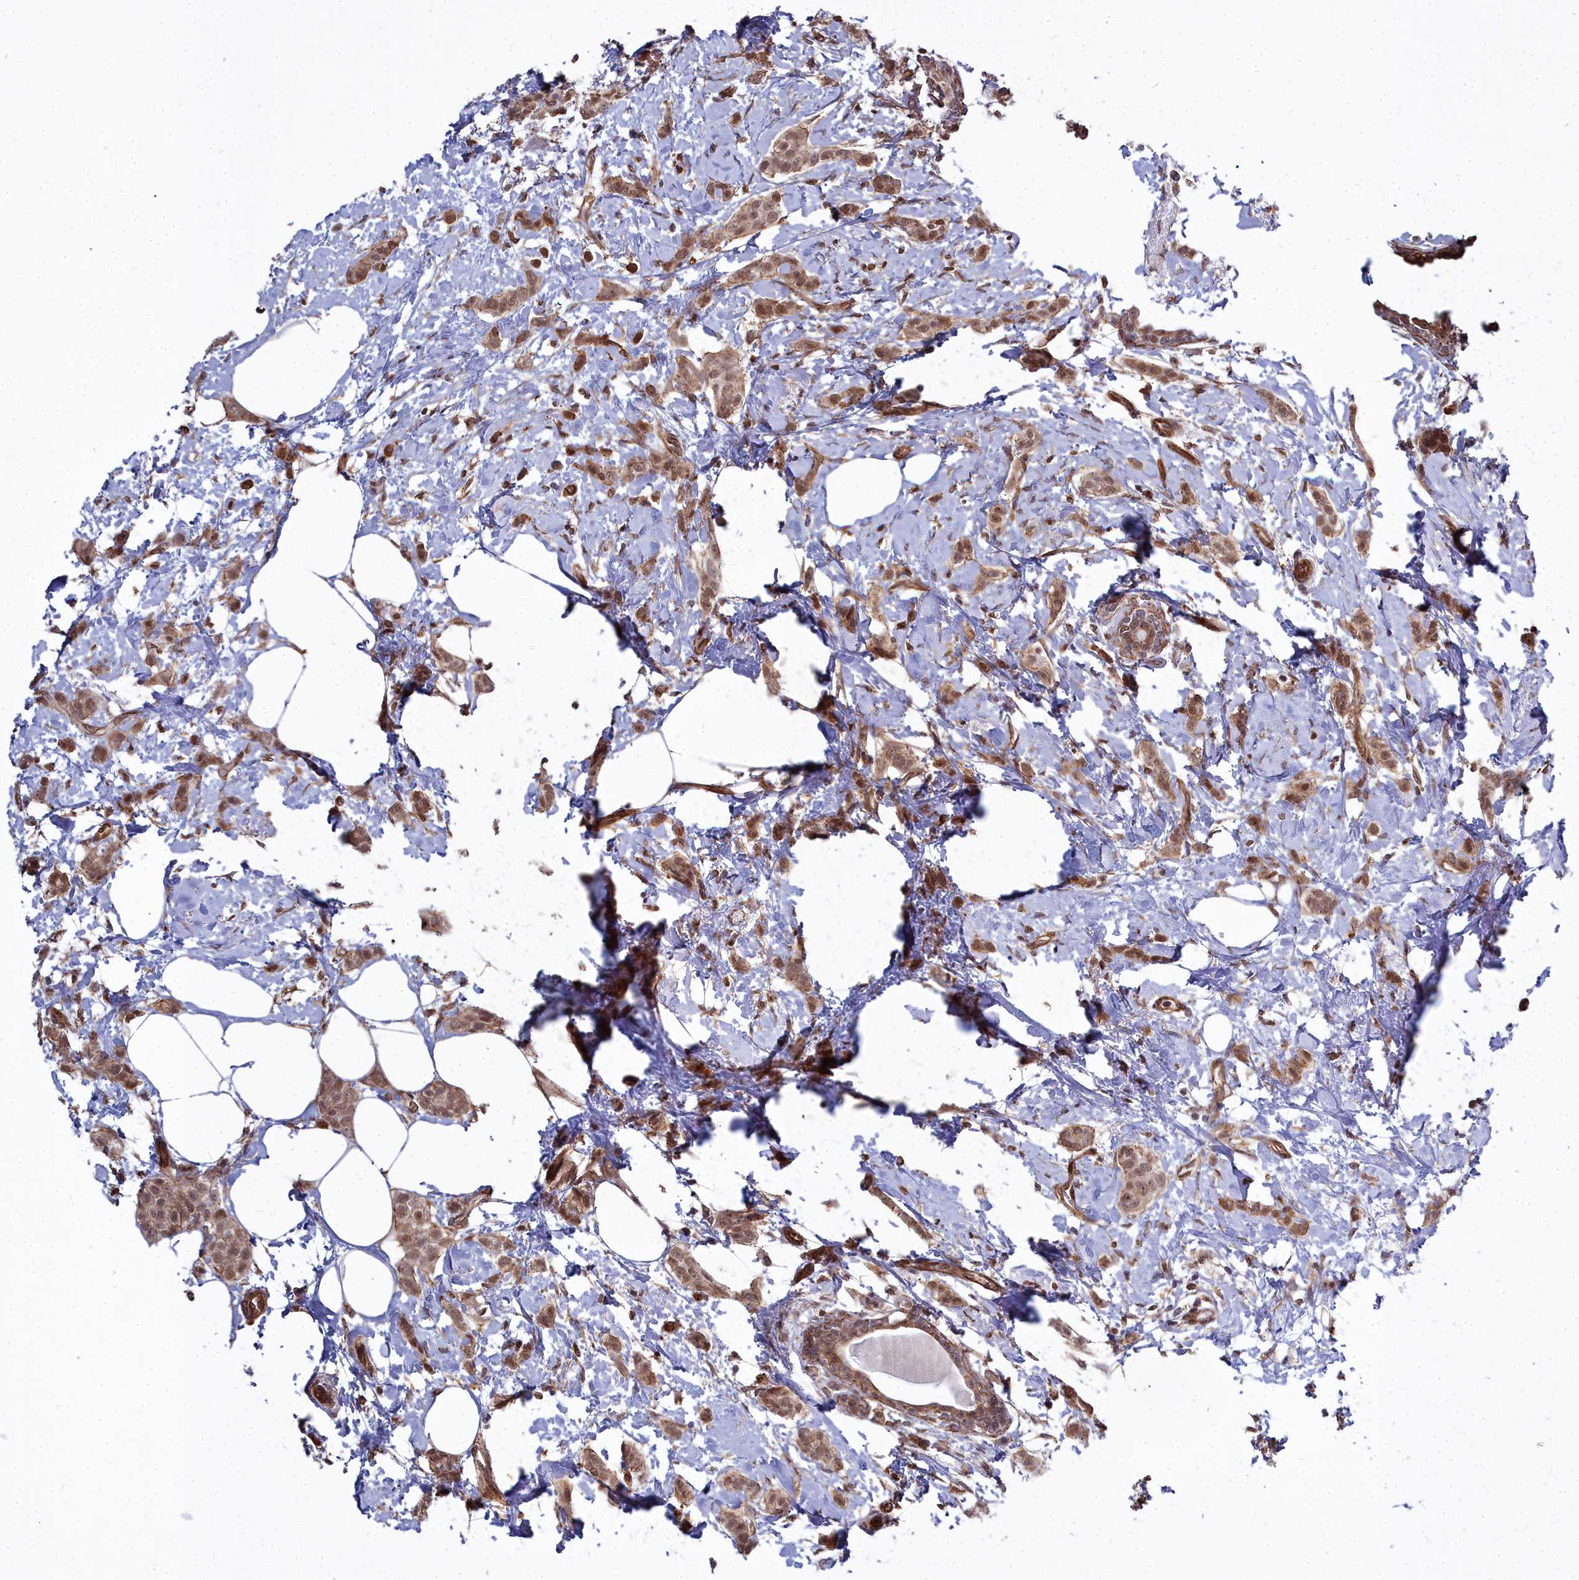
{"staining": {"intensity": "moderate", "quantity": ">75%", "location": "cytoplasmic/membranous,nuclear"}, "tissue": "breast cancer", "cell_type": "Tumor cells", "image_type": "cancer", "snomed": [{"axis": "morphology", "description": "Duct carcinoma"}, {"axis": "topography", "description": "Breast"}], "caption": "Protein expression analysis of human breast invasive ductal carcinoma reveals moderate cytoplasmic/membranous and nuclear staining in about >75% of tumor cells. (DAB (3,3'-diaminobenzidine) IHC, brown staining for protein, blue staining for nuclei).", "gene": "YJU2", "patient": {"sex": "female", "age": 72}}